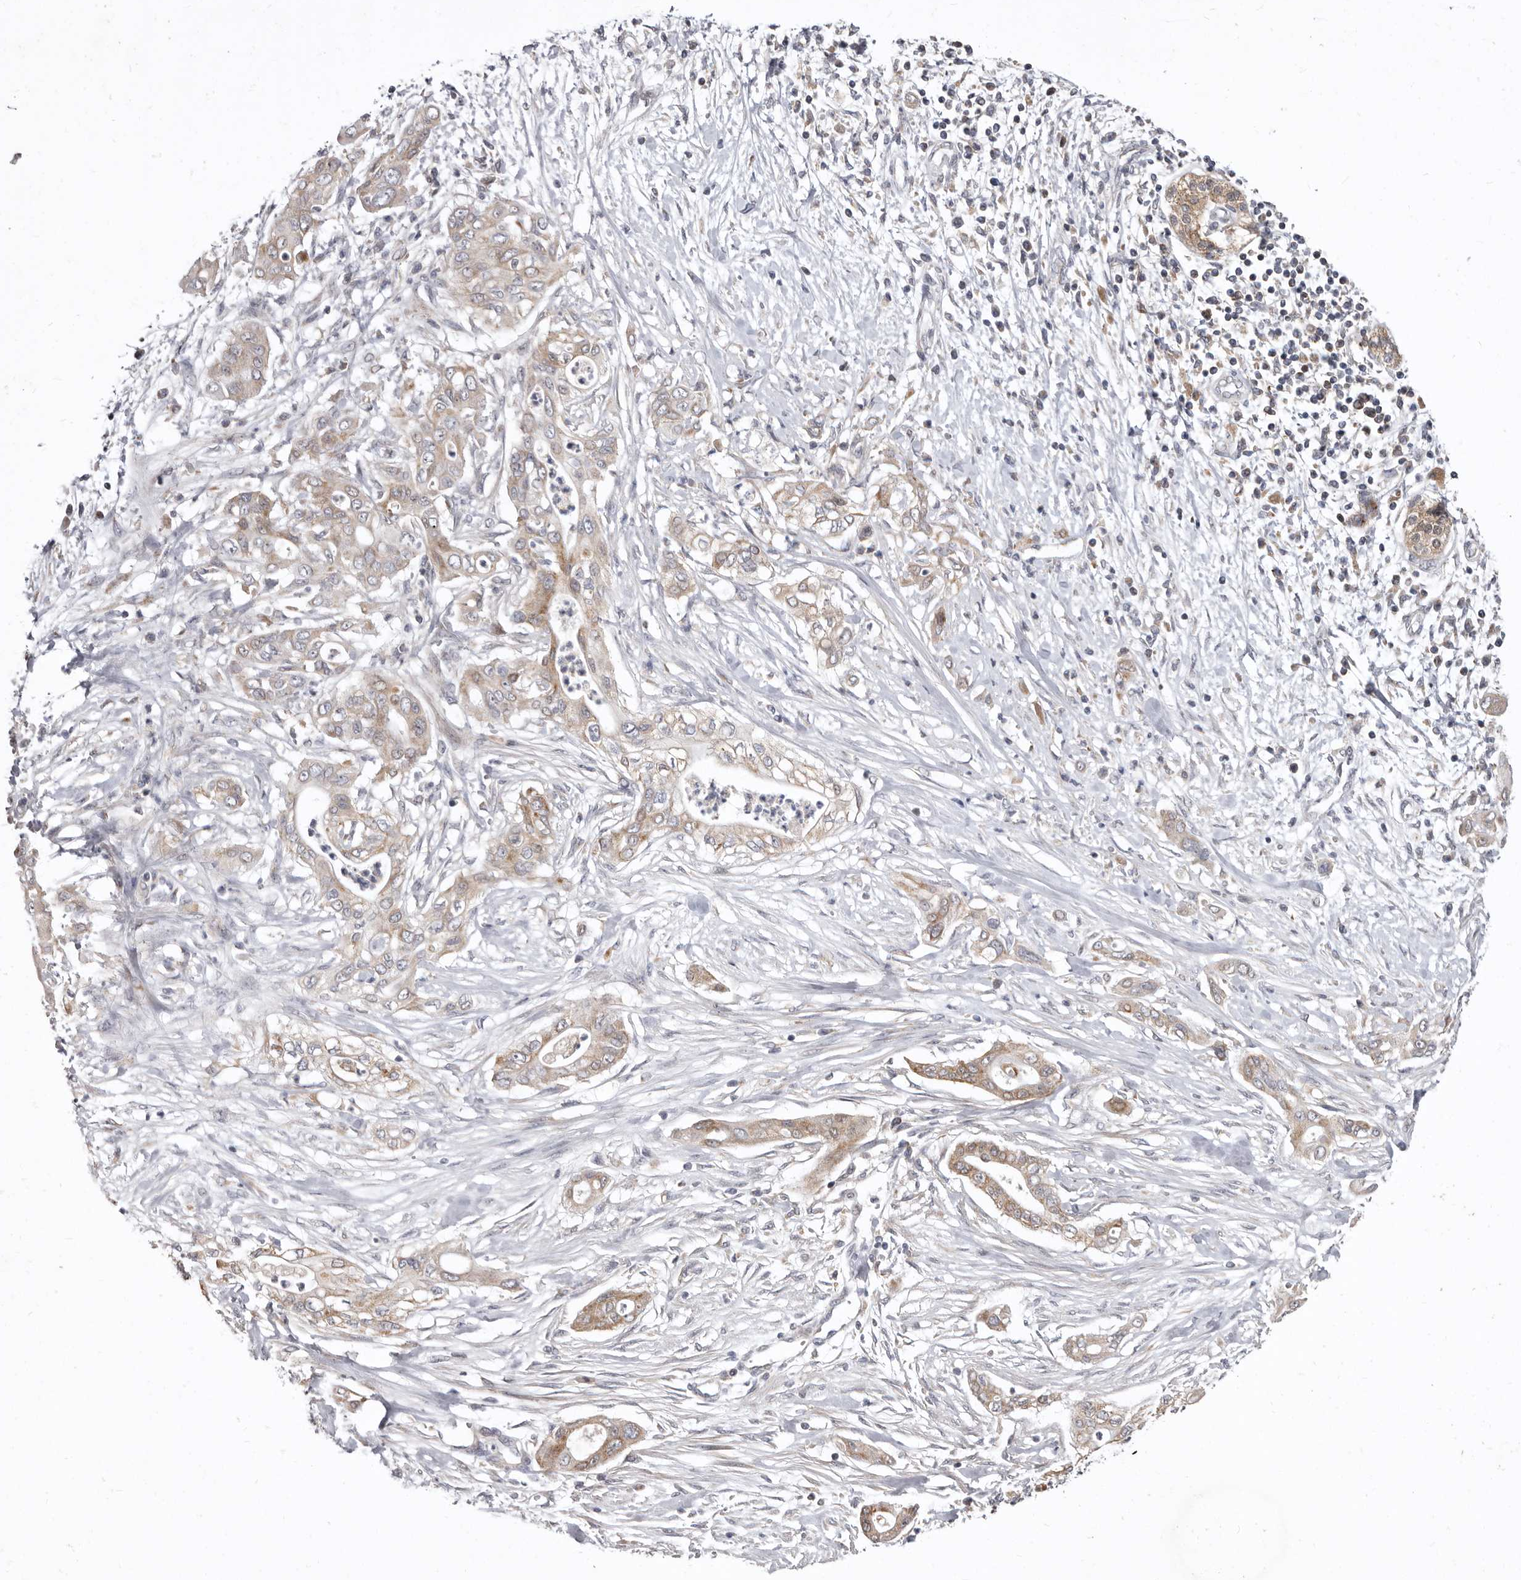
{"staining": {"intensity": "weak", "quantity": "25%-75%", "location": "cytoplasmic/membranous"}, "tissue": "pancreatic cancer", "cell_type": "Tumor cells", "image_type": "cancer", "snomed": [{"axis": "morphology", "description": "Adenocarcinoma, NOS"}, {"axis": "topography", "description": "Pancreas"}], "caption": "Protein expression by immunohistochemistry reveals weak cytoplasmic/membranous positivity in about 25%-75% of tumor cells in pancreatic cancer (adenocarcinoma).", "gene": "SMC4", "patient": {"sex": "male", "age": 58}}